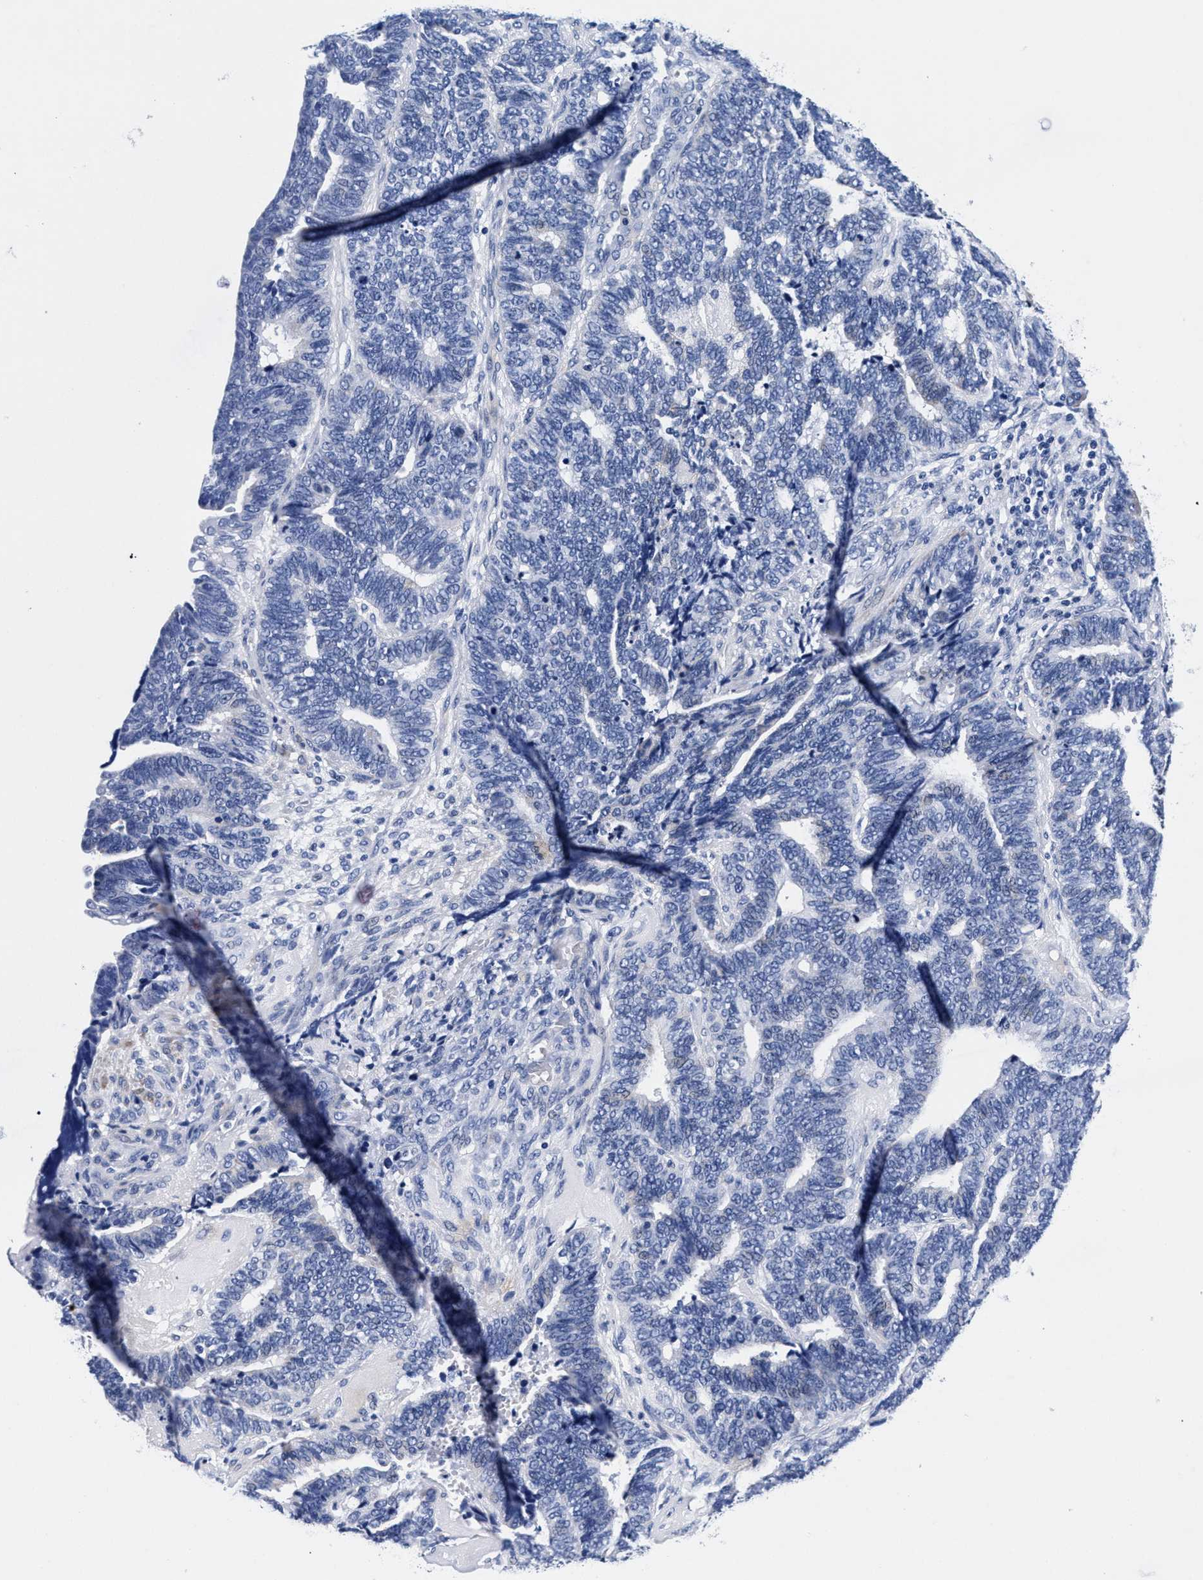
{"staining": {"intensity": "negative", "quantity": "none", "location": "none"}, "tissue": "endometrial cancer", "cell_type": "Tumor cells", "image_type": "cancer", "snomed": [{"axis": "morphology", "description": "Adenocarcinoma, NOS"}, {"axis": "topography", "description": "Endometrium"}], "caption": "High power microscopy histopathology image of an immunohistochemistry photomicrograph of endometrial cancer (adenocarcinoma), revealing no significant positivity in tumor cells. Brightfield microscopy of immunohistochemistry stained with DAB (brown) and hematoxylin (blue), captured at high magnification.", "gene": "RAB3B", "patient": {"sex": "female", "age": 70}}